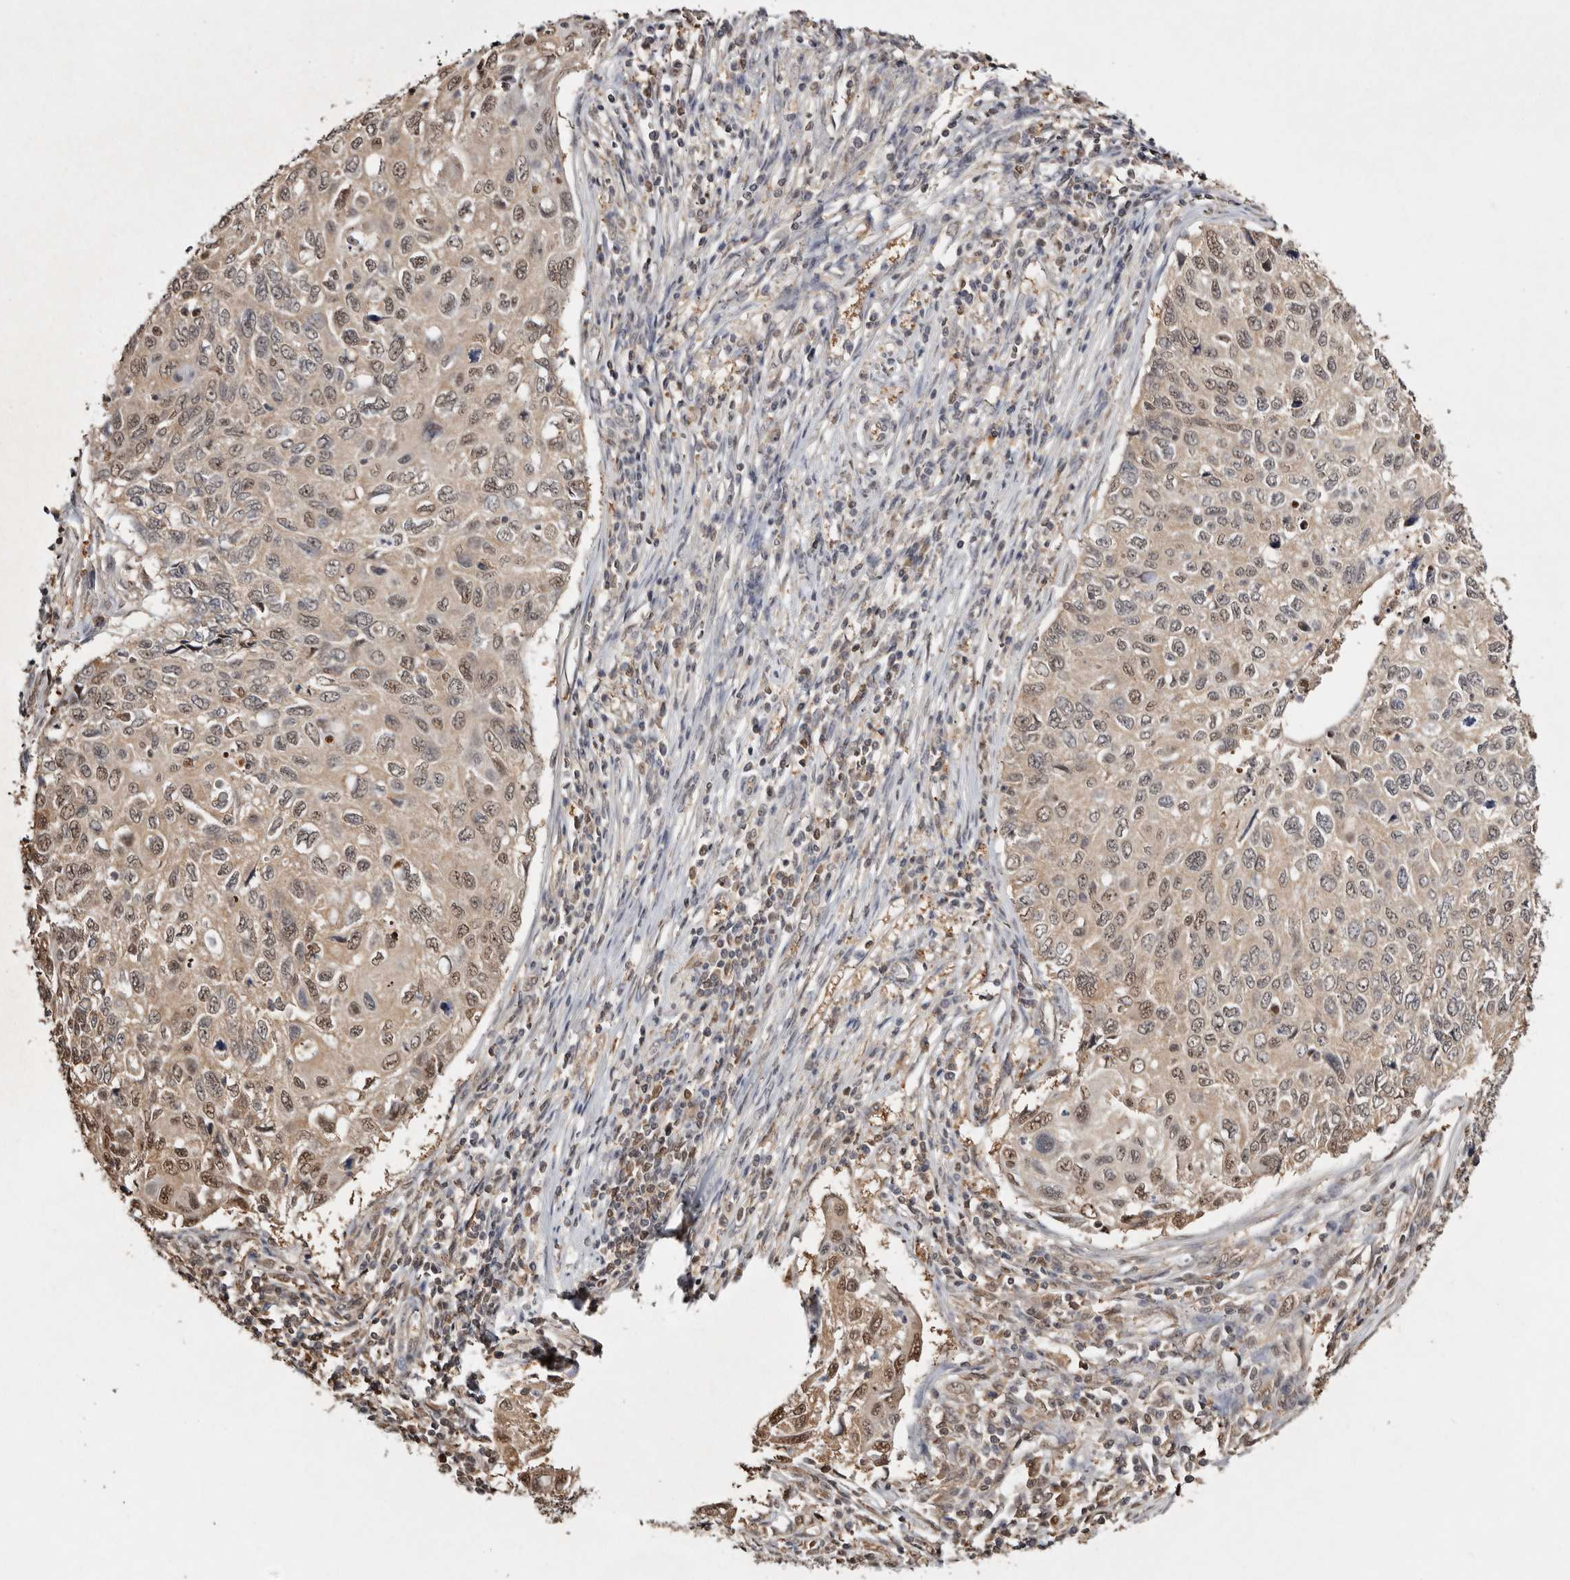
{"staining": {"intensity": "moderate", "quantity": ">75%", "location": "nuclear"}, "tissue": "cervical cancer", "cell_type": "Tumor cells", "image_type": "cancer", "snomed": [{"axis": "morphology", "description": "Squamous cell carcinoma, NOS"}, {"axis": "topography", "description": "Cervix"}], "caption": "Protein analysis of cervical cancer (squamous cell carcinoma) tissue demonstrates moderate nuclear expression in approximately >75% of tumor cells. The staining was performed using DAB (3,3'-diaminobenzidine), with brown indicating positive protein expression. Nuclei are stained blue with hematoxylin.", "gene": "PSMA5", "patient": {"sex": "female", "age": 70}}